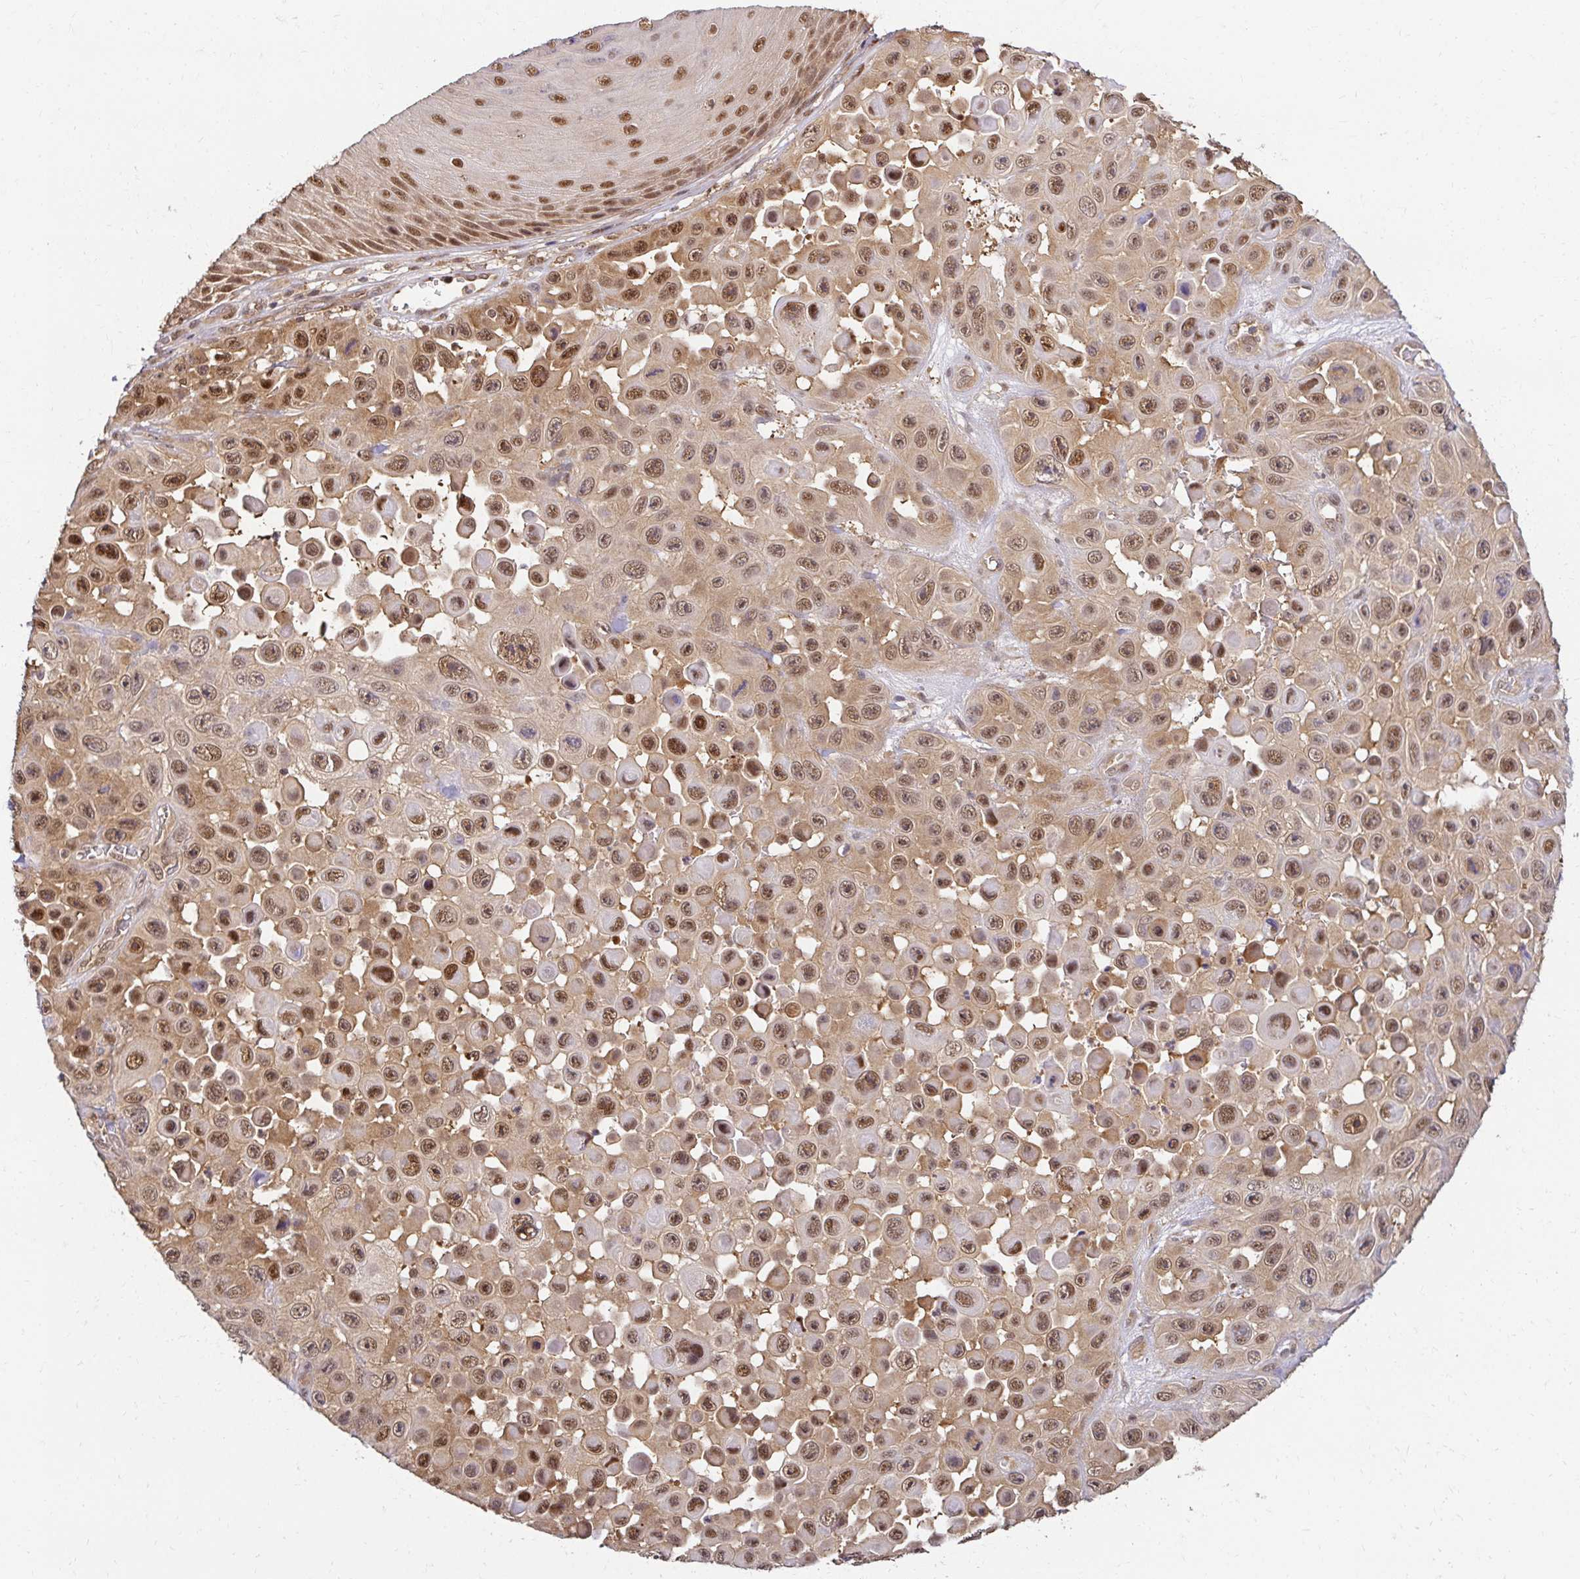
{"staining": {"intensity": "moderate", "quantity": ">75%", "location": "cytoplasmic/membranous,nuclear"}, "tissue": "skin cancer", "cell_type": "Tumor cells", "image_type": "cancer", "snomed": [{"axis": "morphology", "description": "Squamous cell carcinoma, NOS"}, {"axis": "topography", "description": "Skin"}], "caption": "A photomicrograph of human skin cancer (squamous cell carcinoma) stained for a protein reveals moderate cytoplasmic/membranous and nuclear brown staining in tumor cells. The protein is stained brown, and the nuclei are stained in blue (DAB (3,3'-diaminobenzidine) IHC with brightfield microscopy, high magnification).", "gene": "PSMA4", "patient": {"sex": "male", "age": 81}}